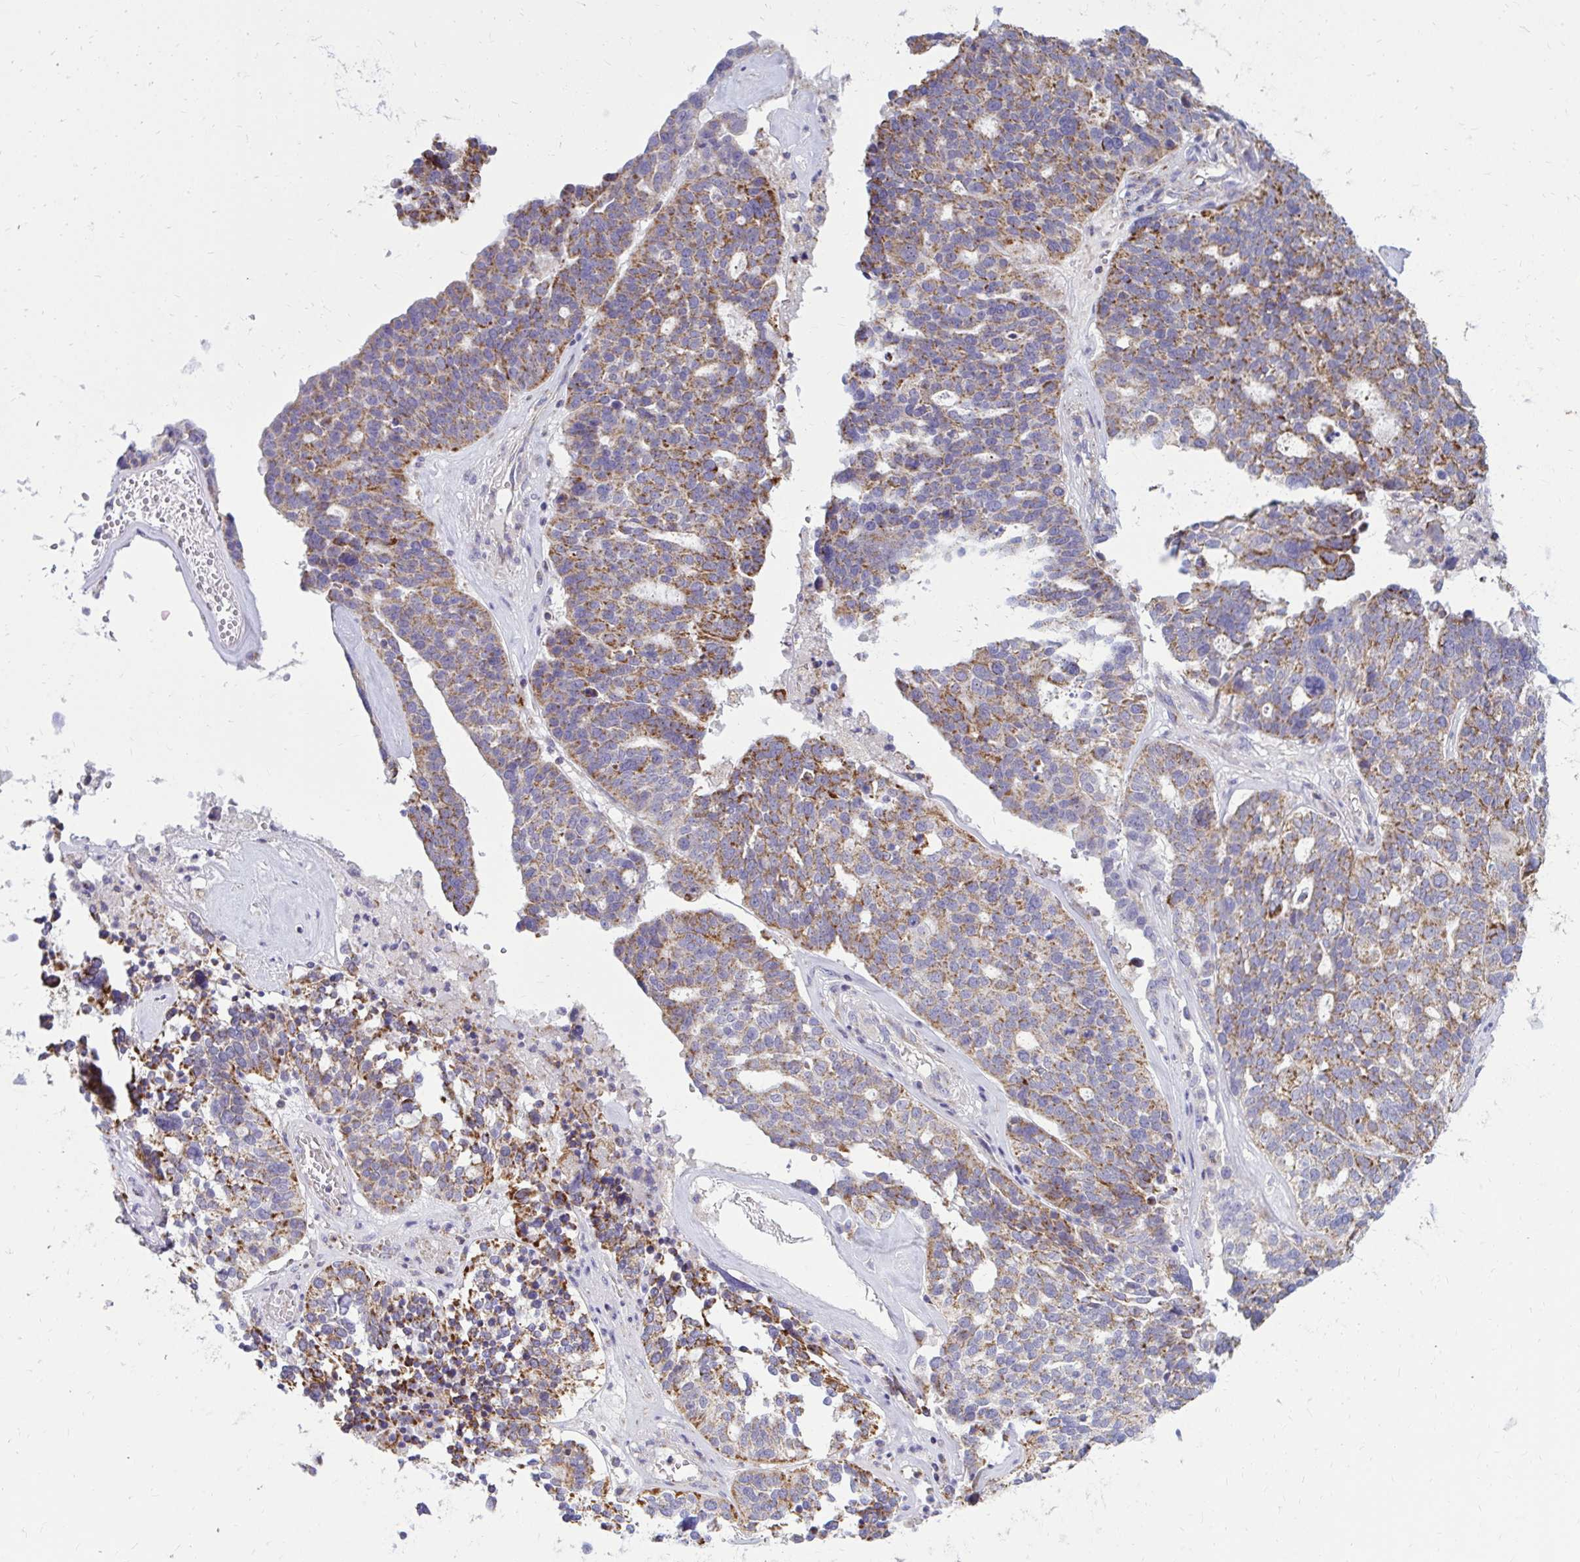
{"staining": {"intensity": "moderate", "quantity": "25%-75%", "location": "cytoplasmic/membranous"}, "tissue": "ovarian cancer", "cell_type": "Tumor cells", "image_type": "cancer", "snomed": [{"axis": "morphology", "description": "Cystadenocarcinoma, serous, NOS"}, {"axis": "topography", "description": "Ovary"}], "caption": "IHC staining of ovarian serous cystadenocarcinoma, which demonstrates medium levels of moderate cytoplasmic/membranous staining in about 25%-75% of tumor cells indicating moderate cytoplasmic/membranous protein expression. The staining was performed using DAB (3,3'-diaminobenzidine) (brown) for protein detection and nuclei were counterstained in hematoxylin (blue).", "gene": "OR10R2", "patient": {"sex": "female", "age": 59}}